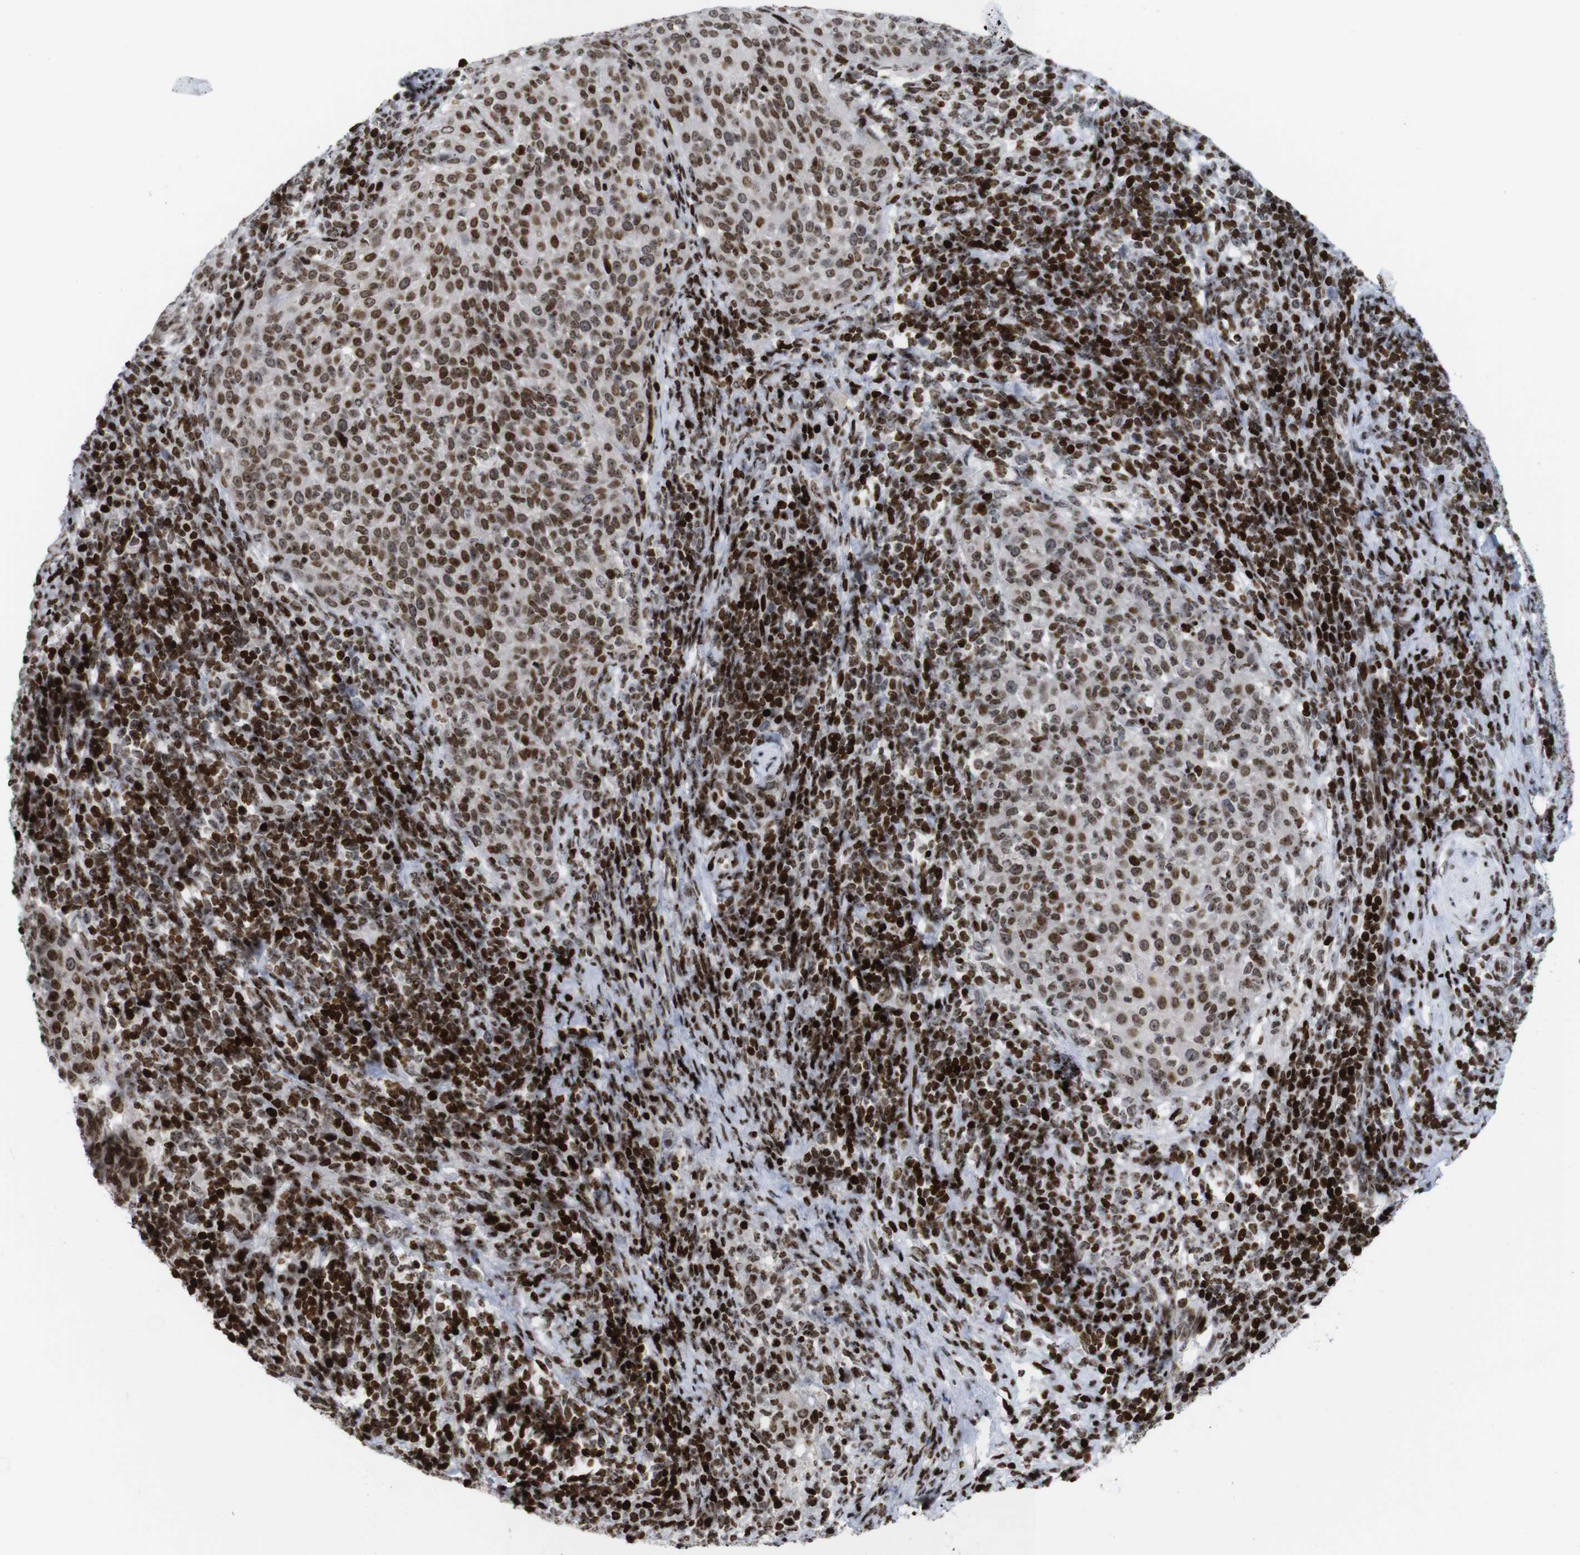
{"staining": {"intensity": "strong", "quantity": ">75%", "location": "nuclear"}, "tissue": "cervical cancer", "cell_type": "Tumor cells", "image_type": "cancer", "snomed": [{"axis": "morphology", "description": "Squamous cell carcinoma, NOS"}, {"axis": "topography", "description": "Cervix"}], "caption": "Approximately >75% of tumor cells in cervical squamous cell carcinoma display strong nuclear protein positivity as visualized by brown immunohistochemical staining.", "gene": "H1-4", "patient": {"sex": "female", "age": 51}}